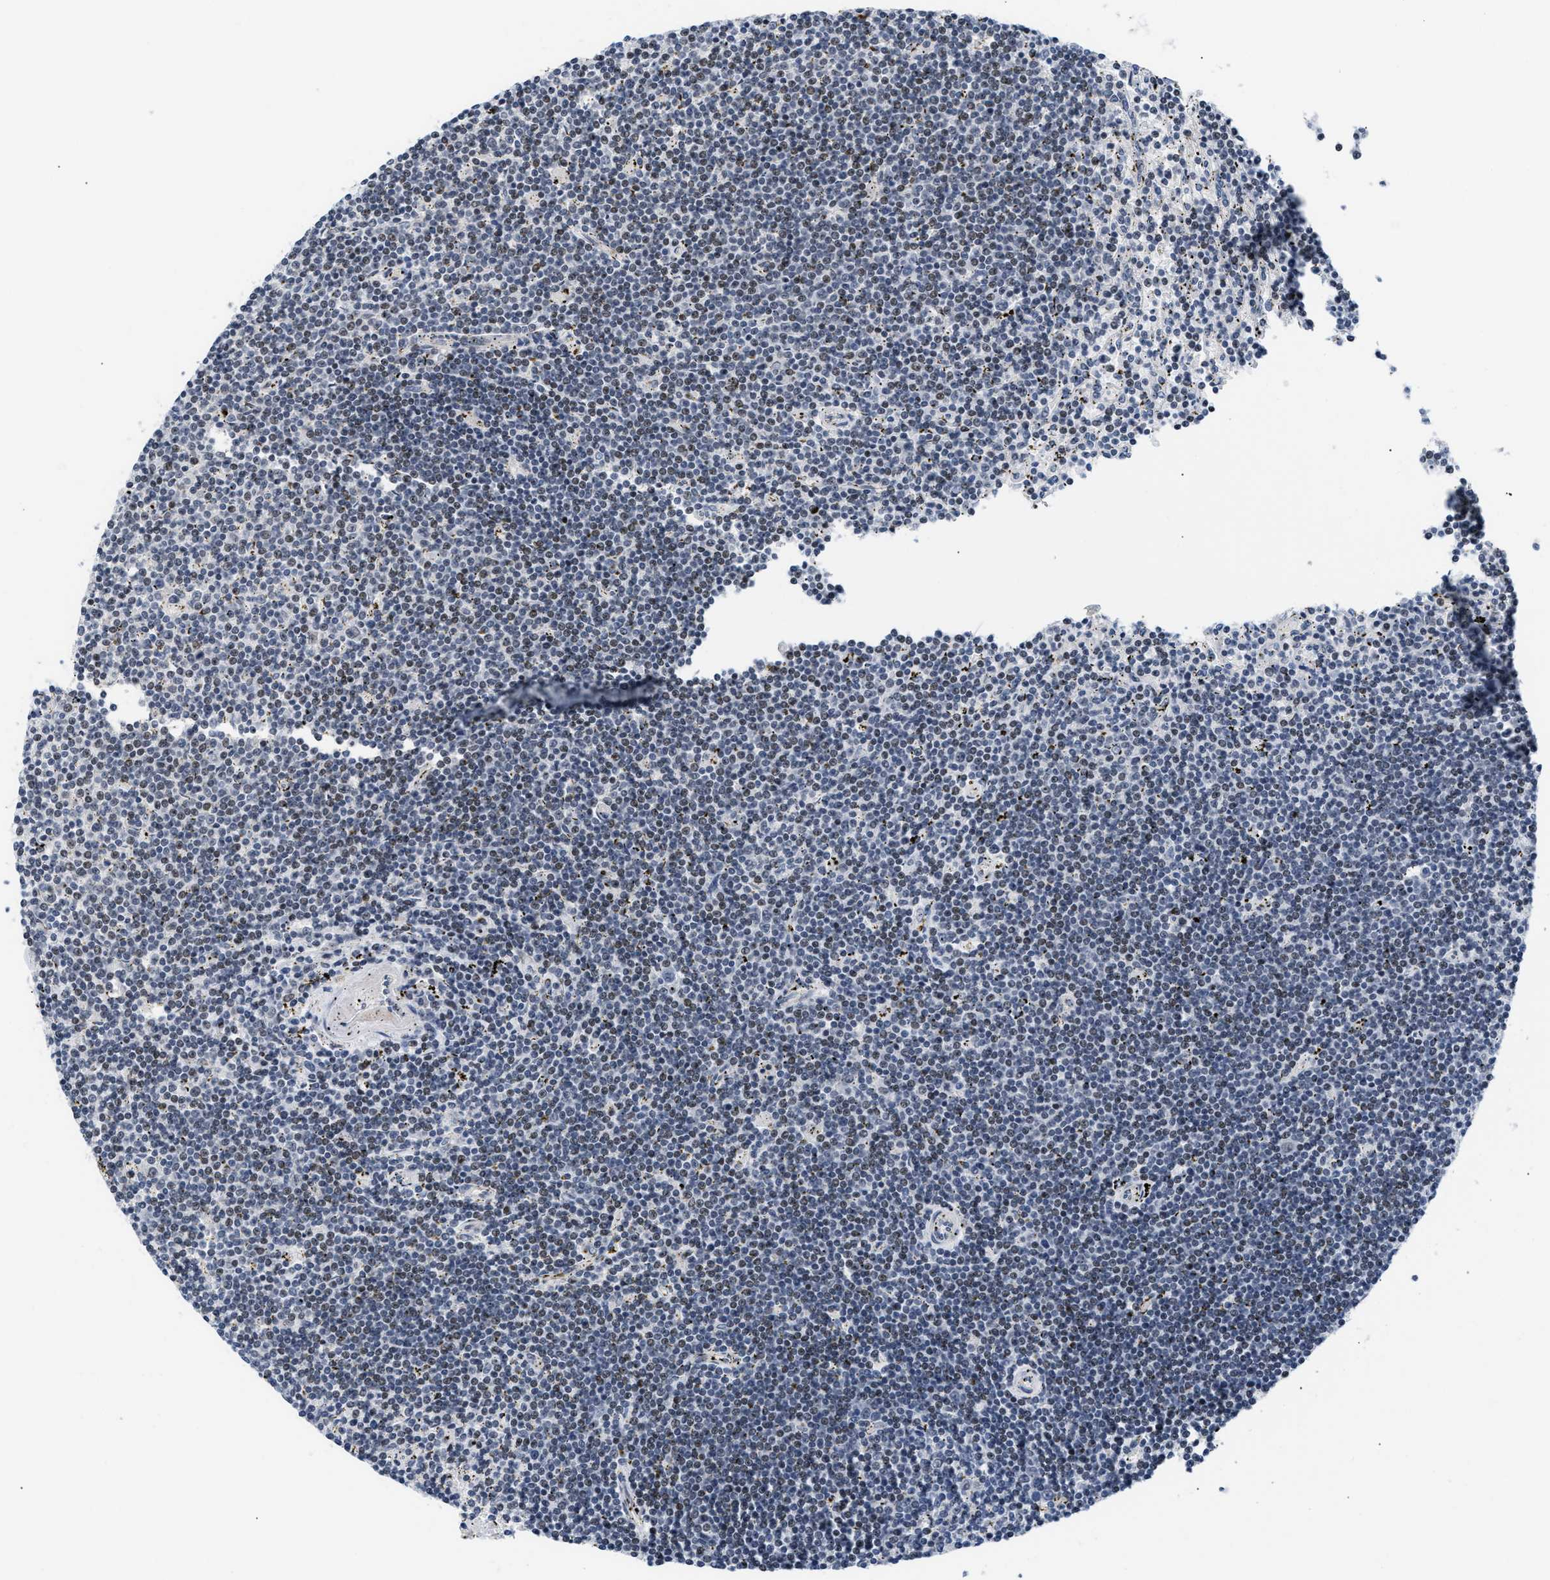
{"staining": {"intensity": "weak", "quantity": "<25%", "location": "nuclear"}, "tissue": "lymphoma", "cell_type": "Tumor cells", "image_type": "cancer", "snomed": [{"axis": "morphology", "description": "Malignant lymphoma, non-Hodgkin's type, Low grade"}, {"axis": "topography", "description": "Spleen"}], "caption": "Immunohistochemistry micrograph of neoplastic tissue: human lymphoma stained with DAB (3,3'-diaminobenzidine) displays no significant protein staining in tumor cells.", "gene": "TXNRD3", "patient": {"sex": "male", "age": 76}}